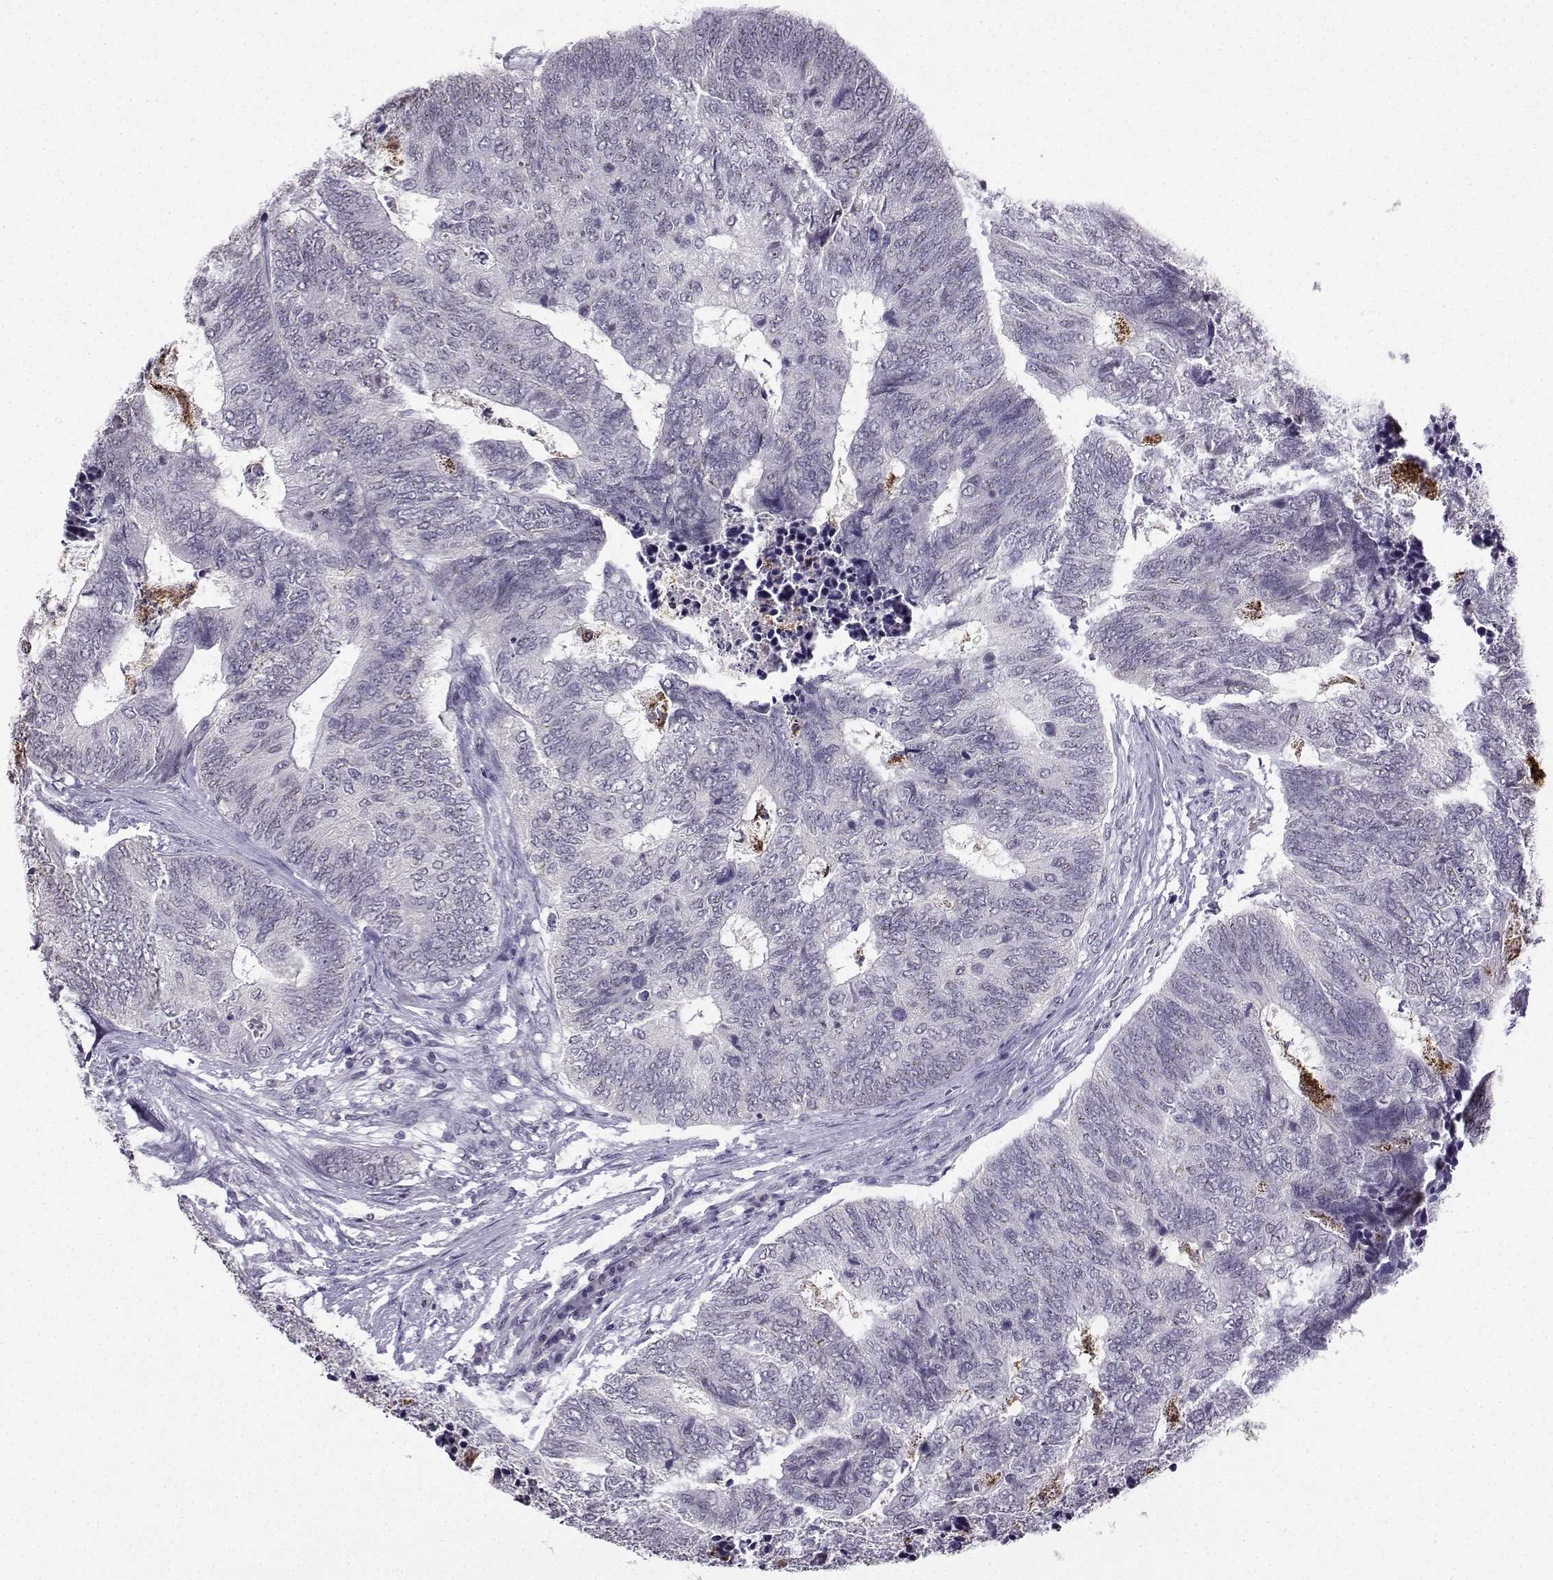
{"staining": {"intensity": "negative", "quantity": "none", "location": "none"}, "tissue": "colorectal cancer", "cell_type": "Tumor cells", "image_type": "cancer", "snomed": [{"axis": "morphology", "description": "Adenocarcinoma, NOS"}, {"axis": "topography", "description": "Colon"}], "caption": "This is an IHC micrograph of colorectal cancer (adenocarcinoma). There is no positivity in tumor cells.", "gene": "LRFN2", "patient": {"sex": "female", "age": 67}}